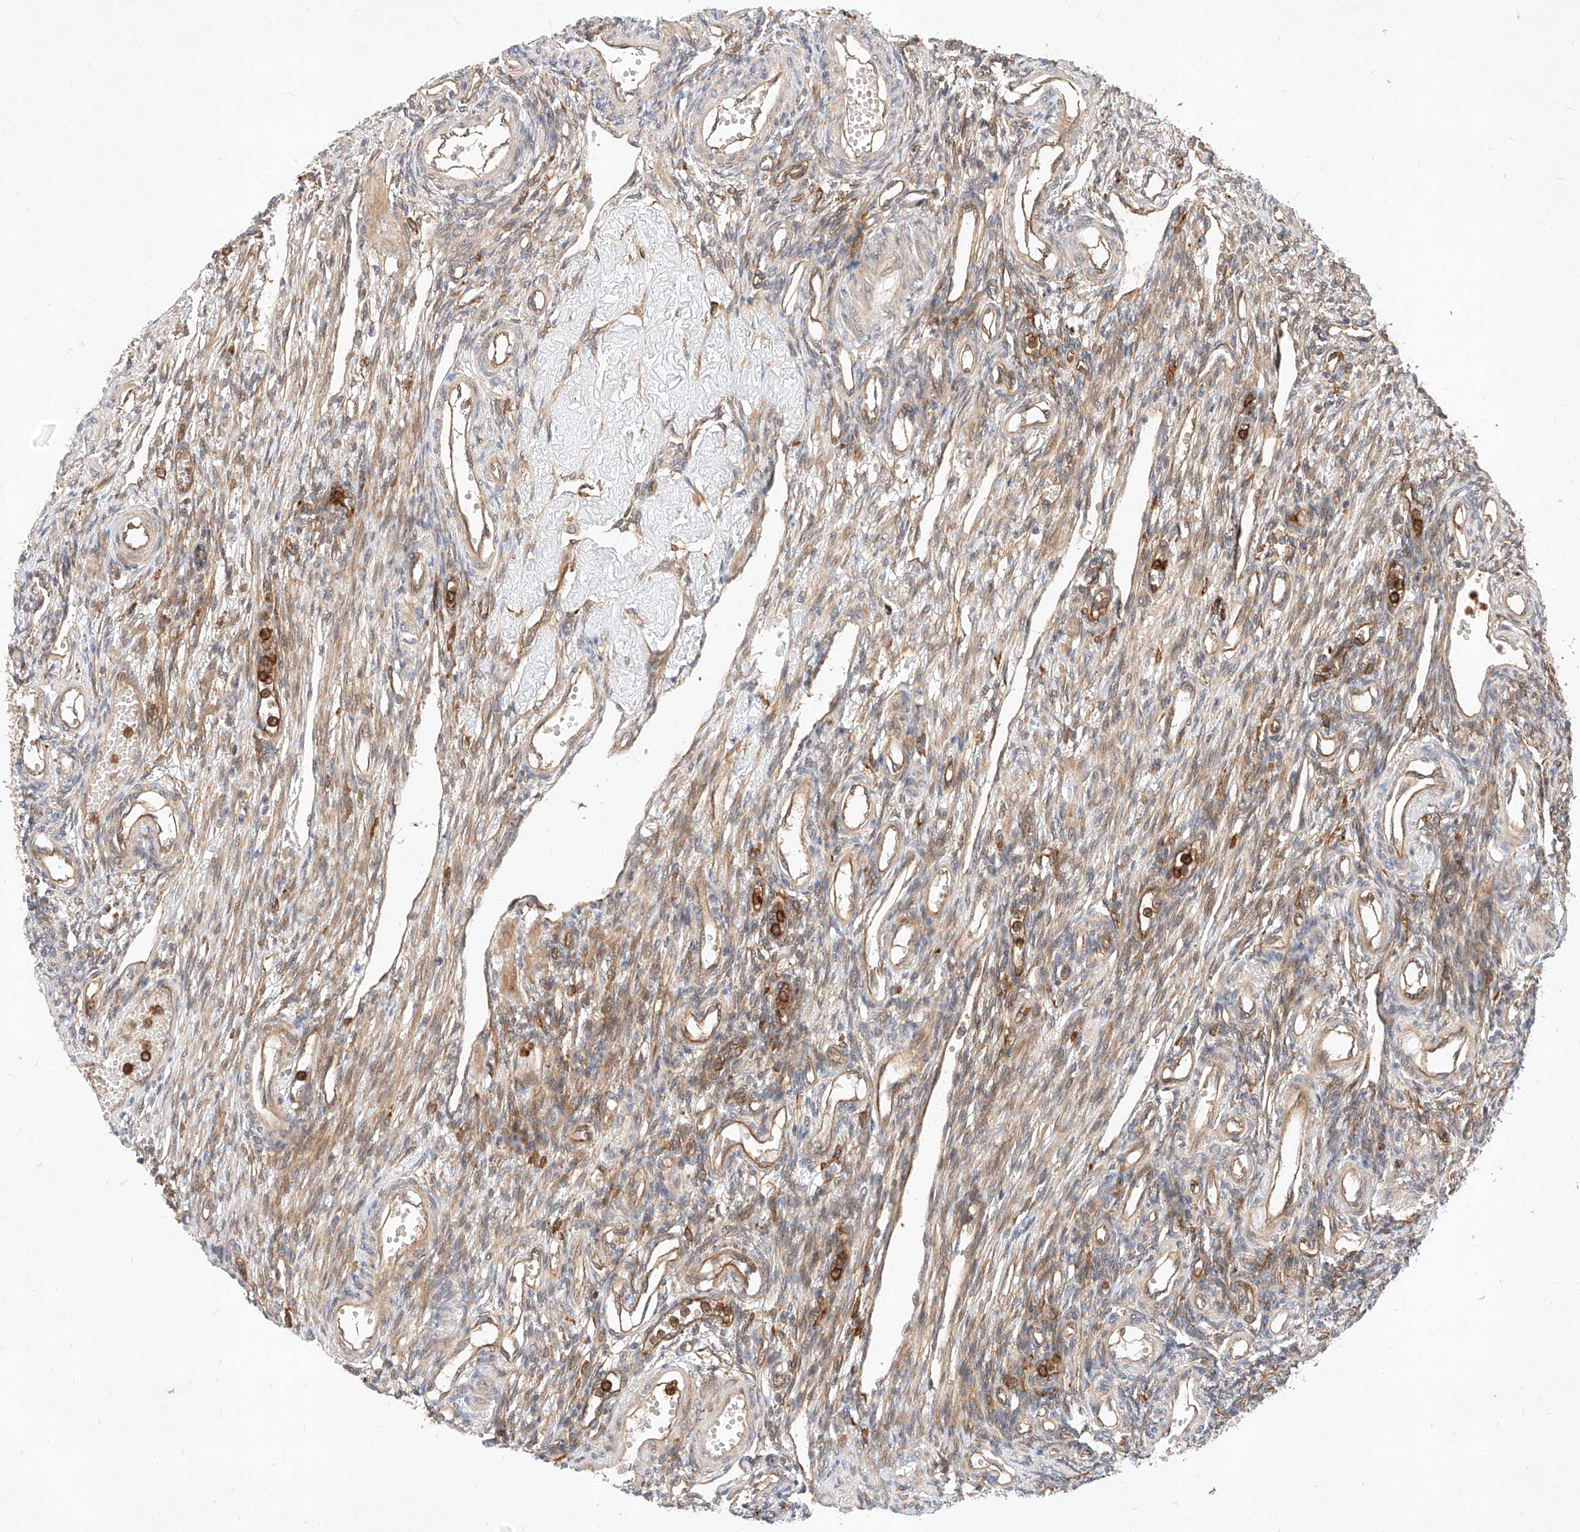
{"staining": {"intensity": "weak", "quantity": "25%-75%", "location": "cytoplasmic/membranous"}, "tissue": "ovary", "cell_type": "Ovarian stroma cells", "image_type": "normal", "snomed": [{"axis": "morphology", "description": "Normal tissue, NOS"}, {"axis": "morphology", "description": "Cyst, NOS"}, {"axis": "topography", "description": "Ovary"}], "caption": "High-power microscopy captured an immunohistochemistry (IHC) photomicrograph of unremarkable ovary, revealing weak cytoplasmic/membranous positivity in about 25%-75% of ovarian stroma cells.", "gene": "NFAM1", "patient": {"sex": "female", "age": 33}}